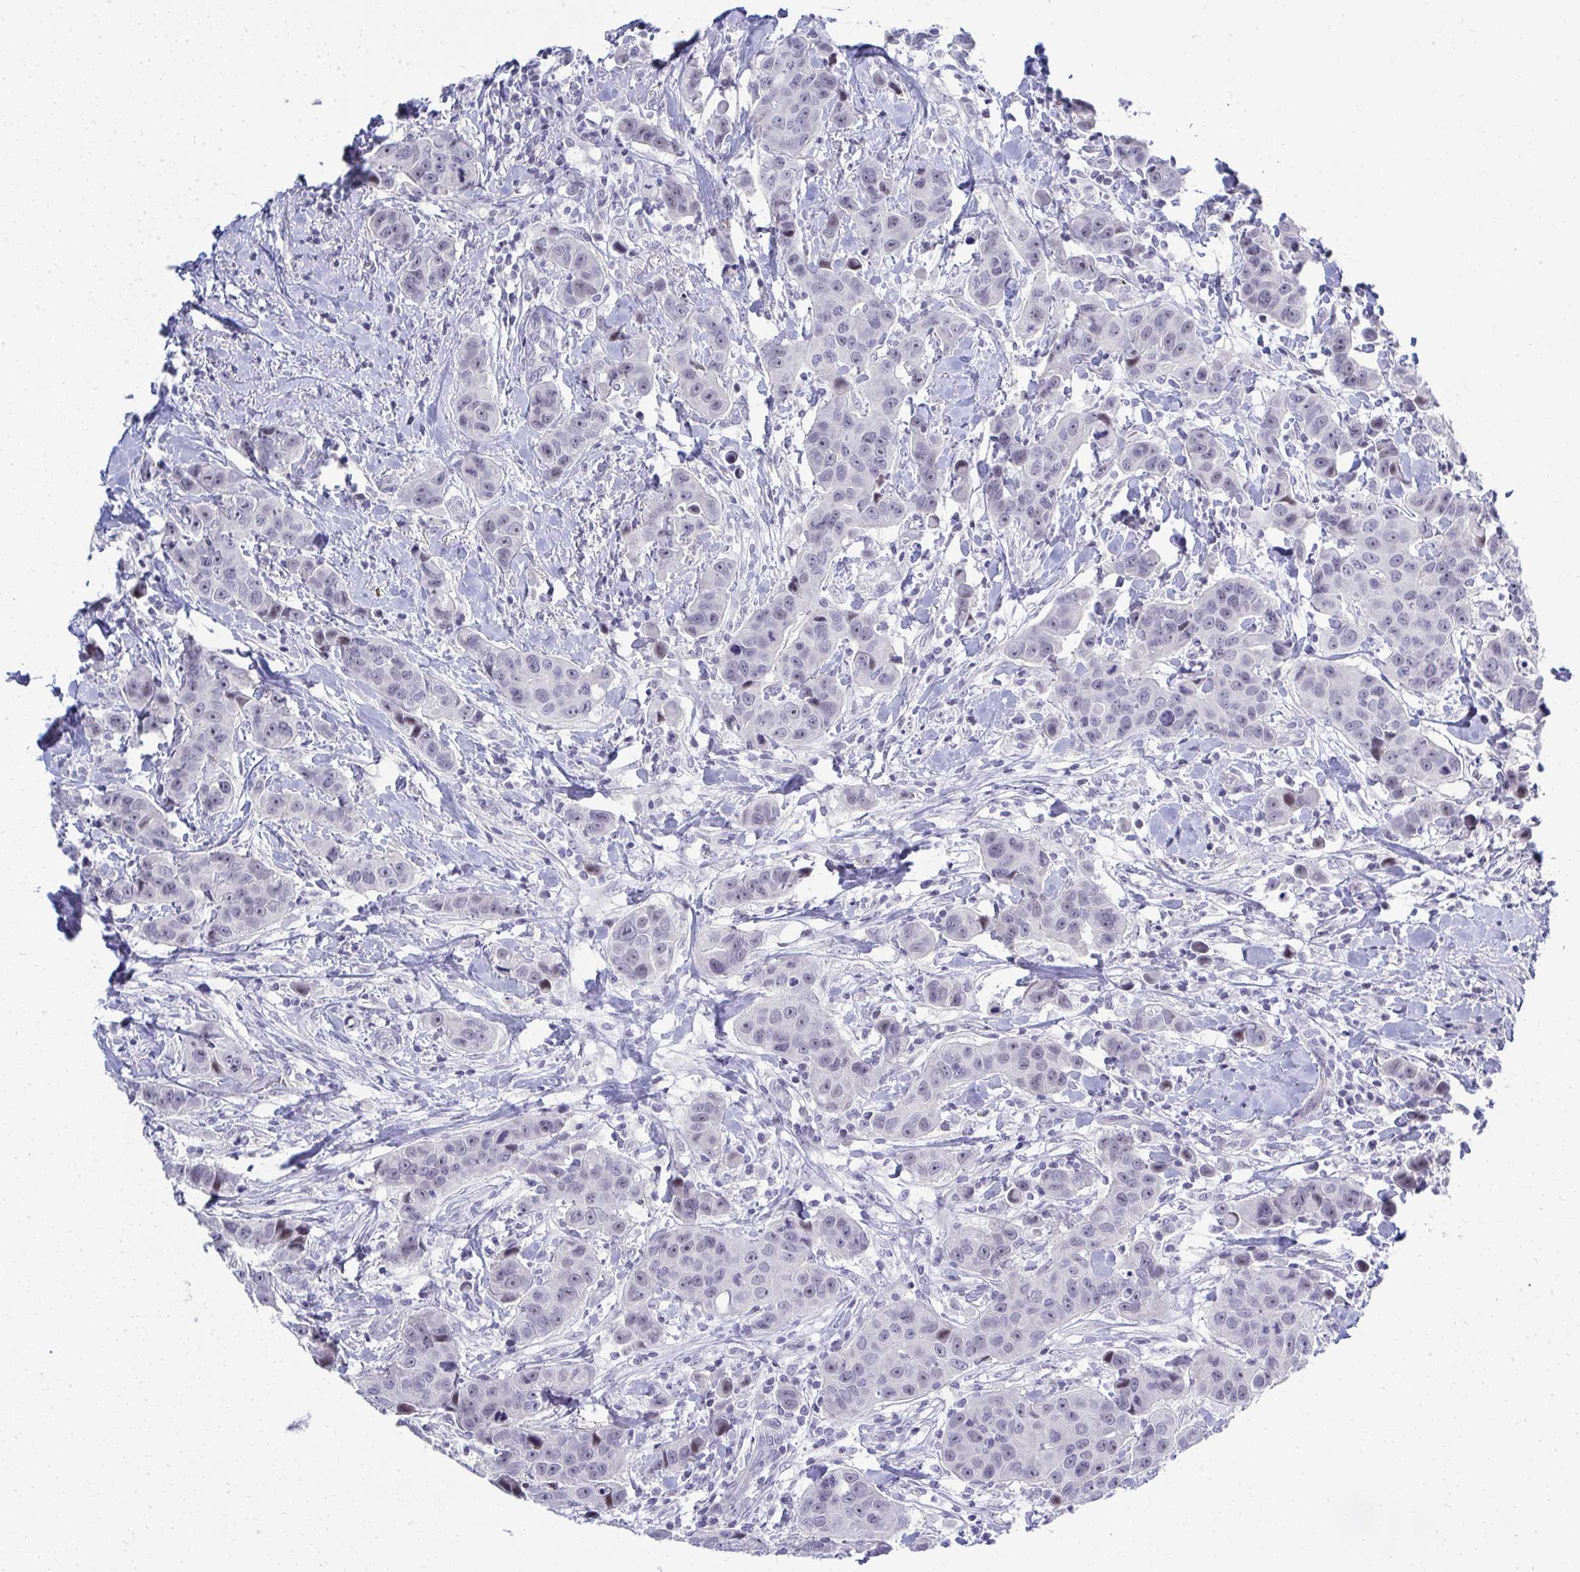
{"staining": {"intensity": "negative", "quantity": "none", "location": "none"}, "tissue": "breast cancer", "cell_type": "Tumor cells", "image_type": "cancer", "snomed": [{"axis": "morphology", "description": "Duct carcinoma"}, {"axis": "topography", "description": "Breast"}], "caption": "Human breast cancer stained for a protein using IHC displays no staining in tumor cells.", "gene": "EID3", "patient": {"sex": "female", "age": 24}}